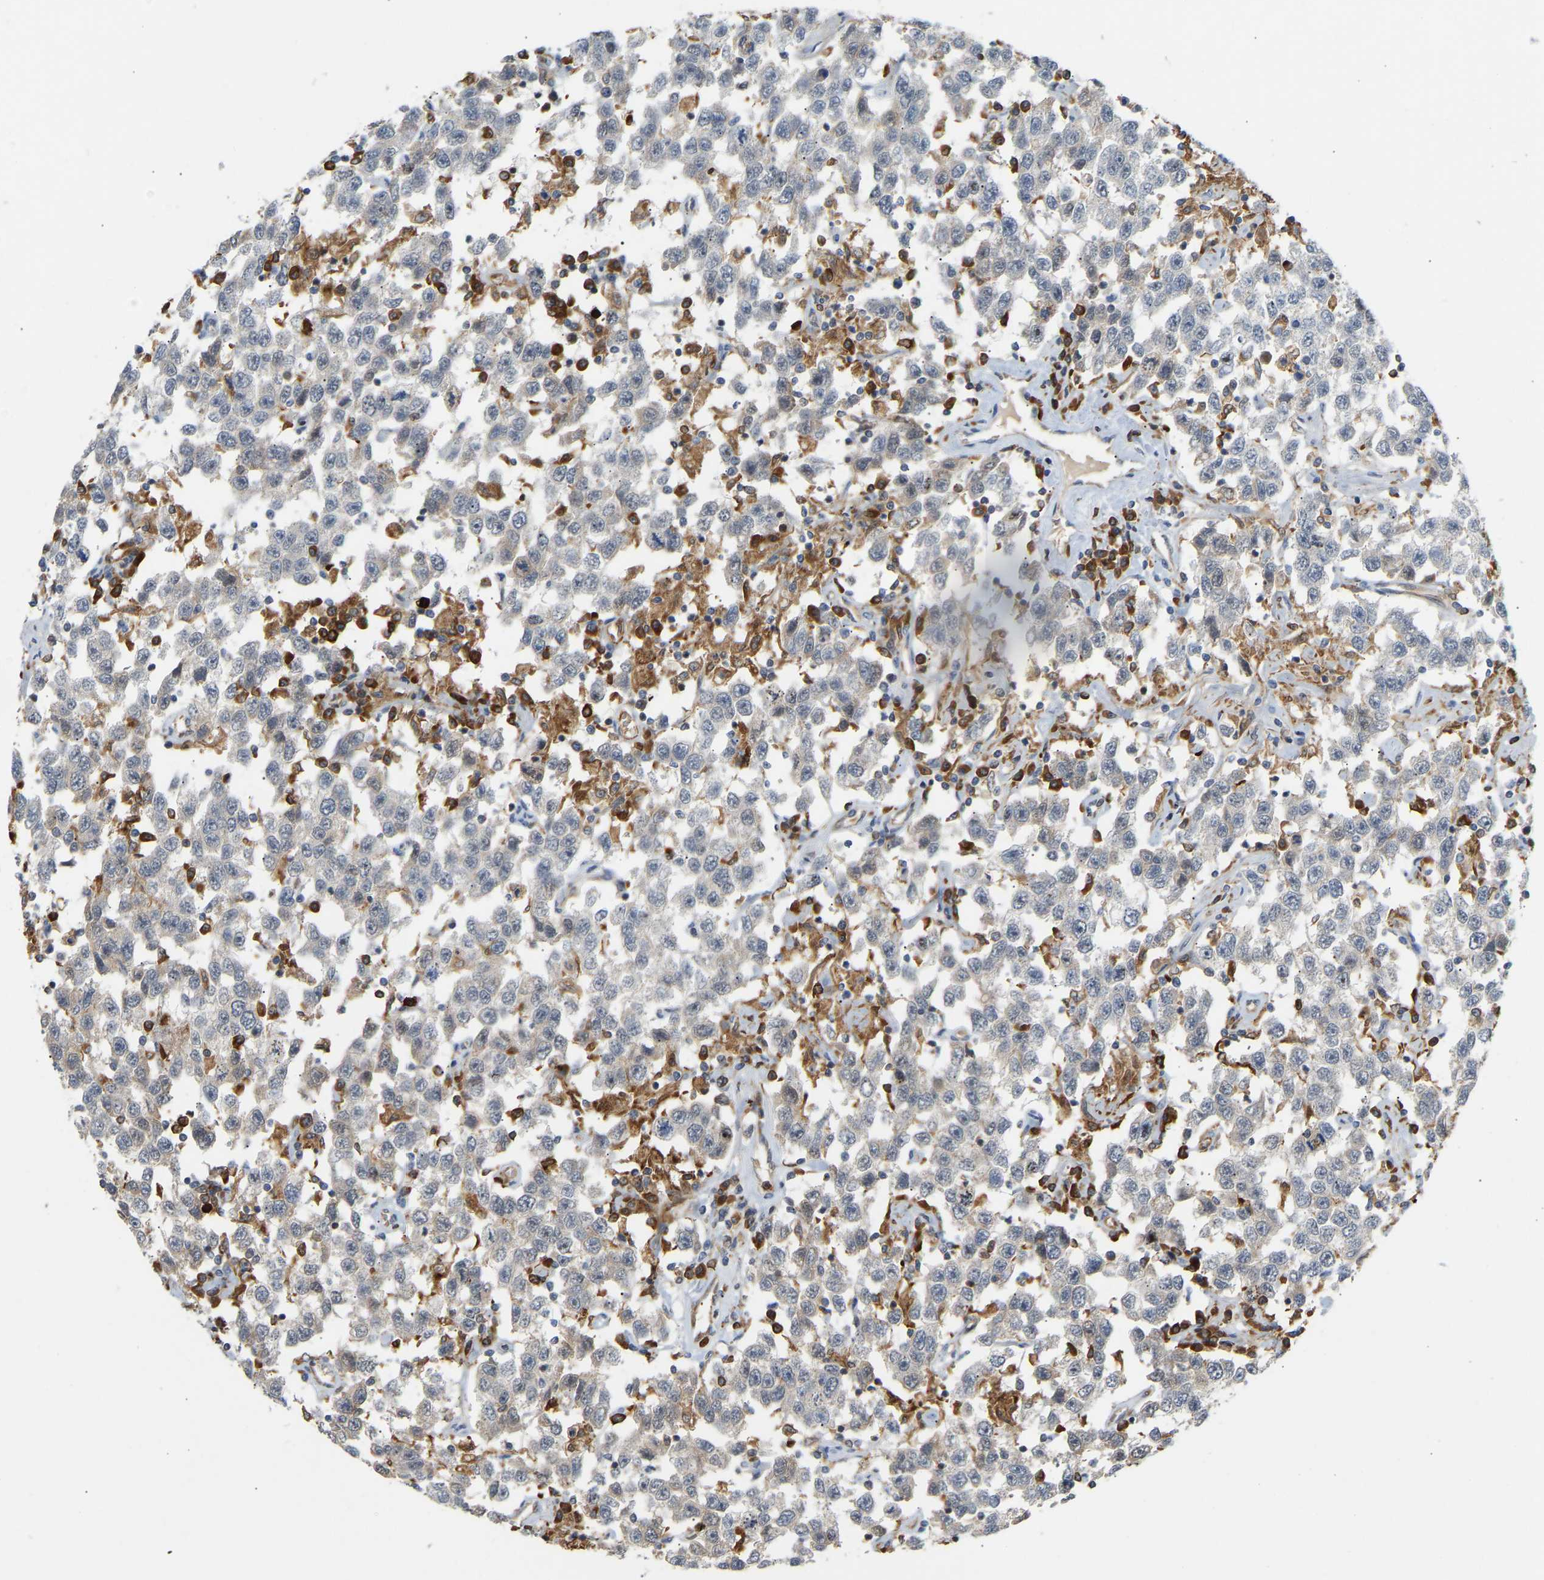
{"staining": {"intensity": "negative", "quantity": "none", "location": "none"}, "tissue": "testis cancer", "cell_type": "Tumor cells", "image_type": "cancer", "snomed": [{"axis": "morphology", "description": "Seminoma, NOS"}, {"axis": "topography", "description": "Testis"}], "caption": "This photomicrograph is of testis cancer (seminoma) stained with immunohistochemistry (IHC) to label a protein in brown with the nuclei are counter-stained blue. There is no positivity in tumor cells. Nuclei are stained in blue.", "gene": "PLCG2", "patient": {"sex": "male", "age": 41}}